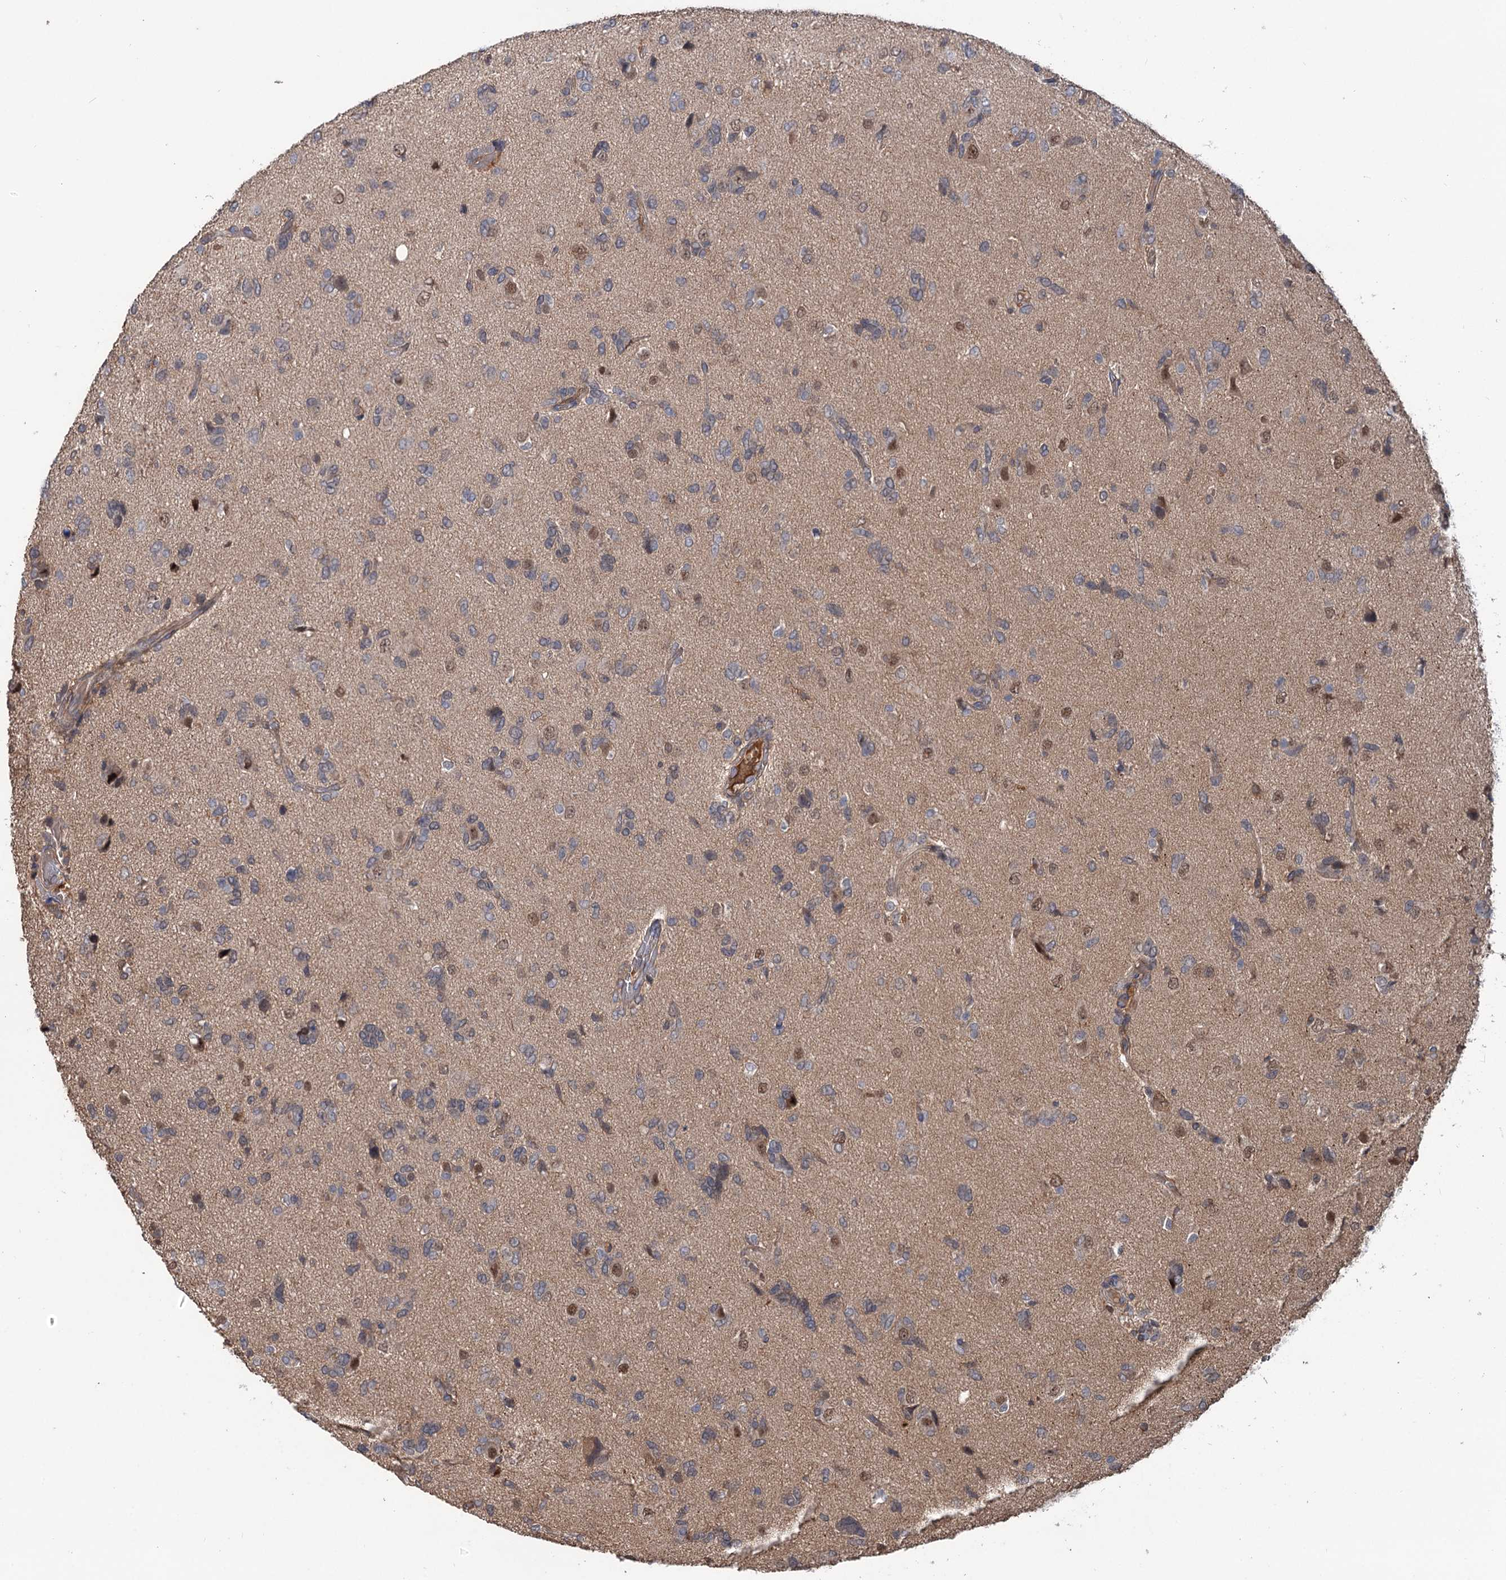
{"staining": {"intensity": "moderate", "quantity": "<25%", "location": "nuclear"}, "tissue": "glioma", "cell_type": "Tumor cells", "image_type": "cancer", "snomed": [{"axis": "morphology", "description": "Glioma, malignant, High grade"}, {"axis": "topography", "description": "Brain"}], "caption": "The histopathology image demonstrates immunohistochemical staining of glioma. There is moderate nuclear staining is present in about <25% of tumor cells.", "gene": "GRIP1", "patient": {"sex": "female", "age": 59}}